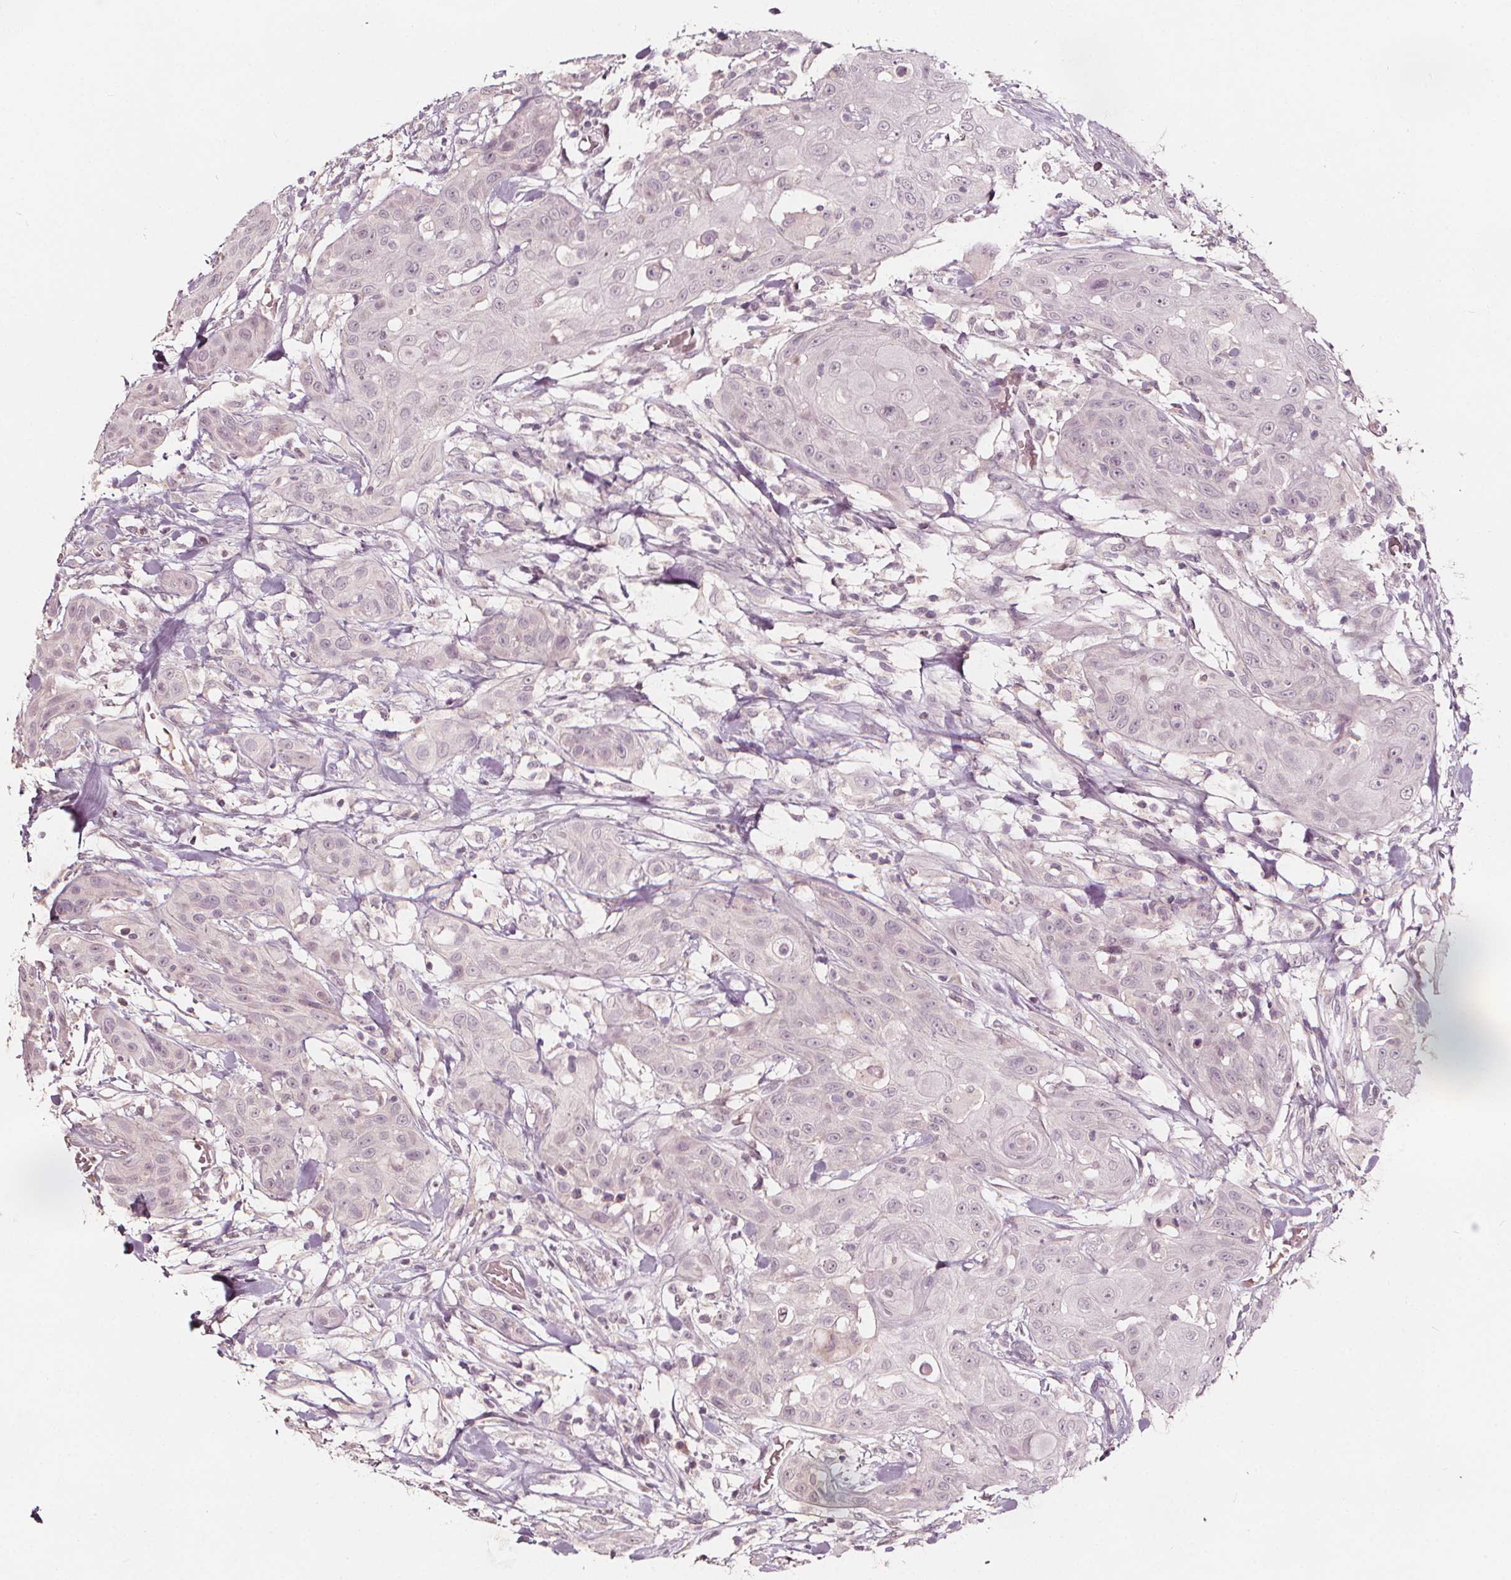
{"staining": {"intensity": "negative", "quantity": "none", "location": "none"}, "tissue": "head and neck cancer", "cell_type": "Tumor cells", "image_type": "cancer", "snomed": [{"axis": "morphology", "description": "Squamous cell carcinoma, NOS"}, {"axis": "topography", "description": "Oral tissue"}, {"axis": "topography", "description": "Head-Neck"}], "caption": "Tumor cells are negative for protein expression in human head and neck cancer (squamous cell carcinoma). The staining is performed using DAB brown chromogen with nuclei counter-stained in using hematoxylin.", "gene": "NPC1L1", "patient": {"sex": "female", "age": 55}}